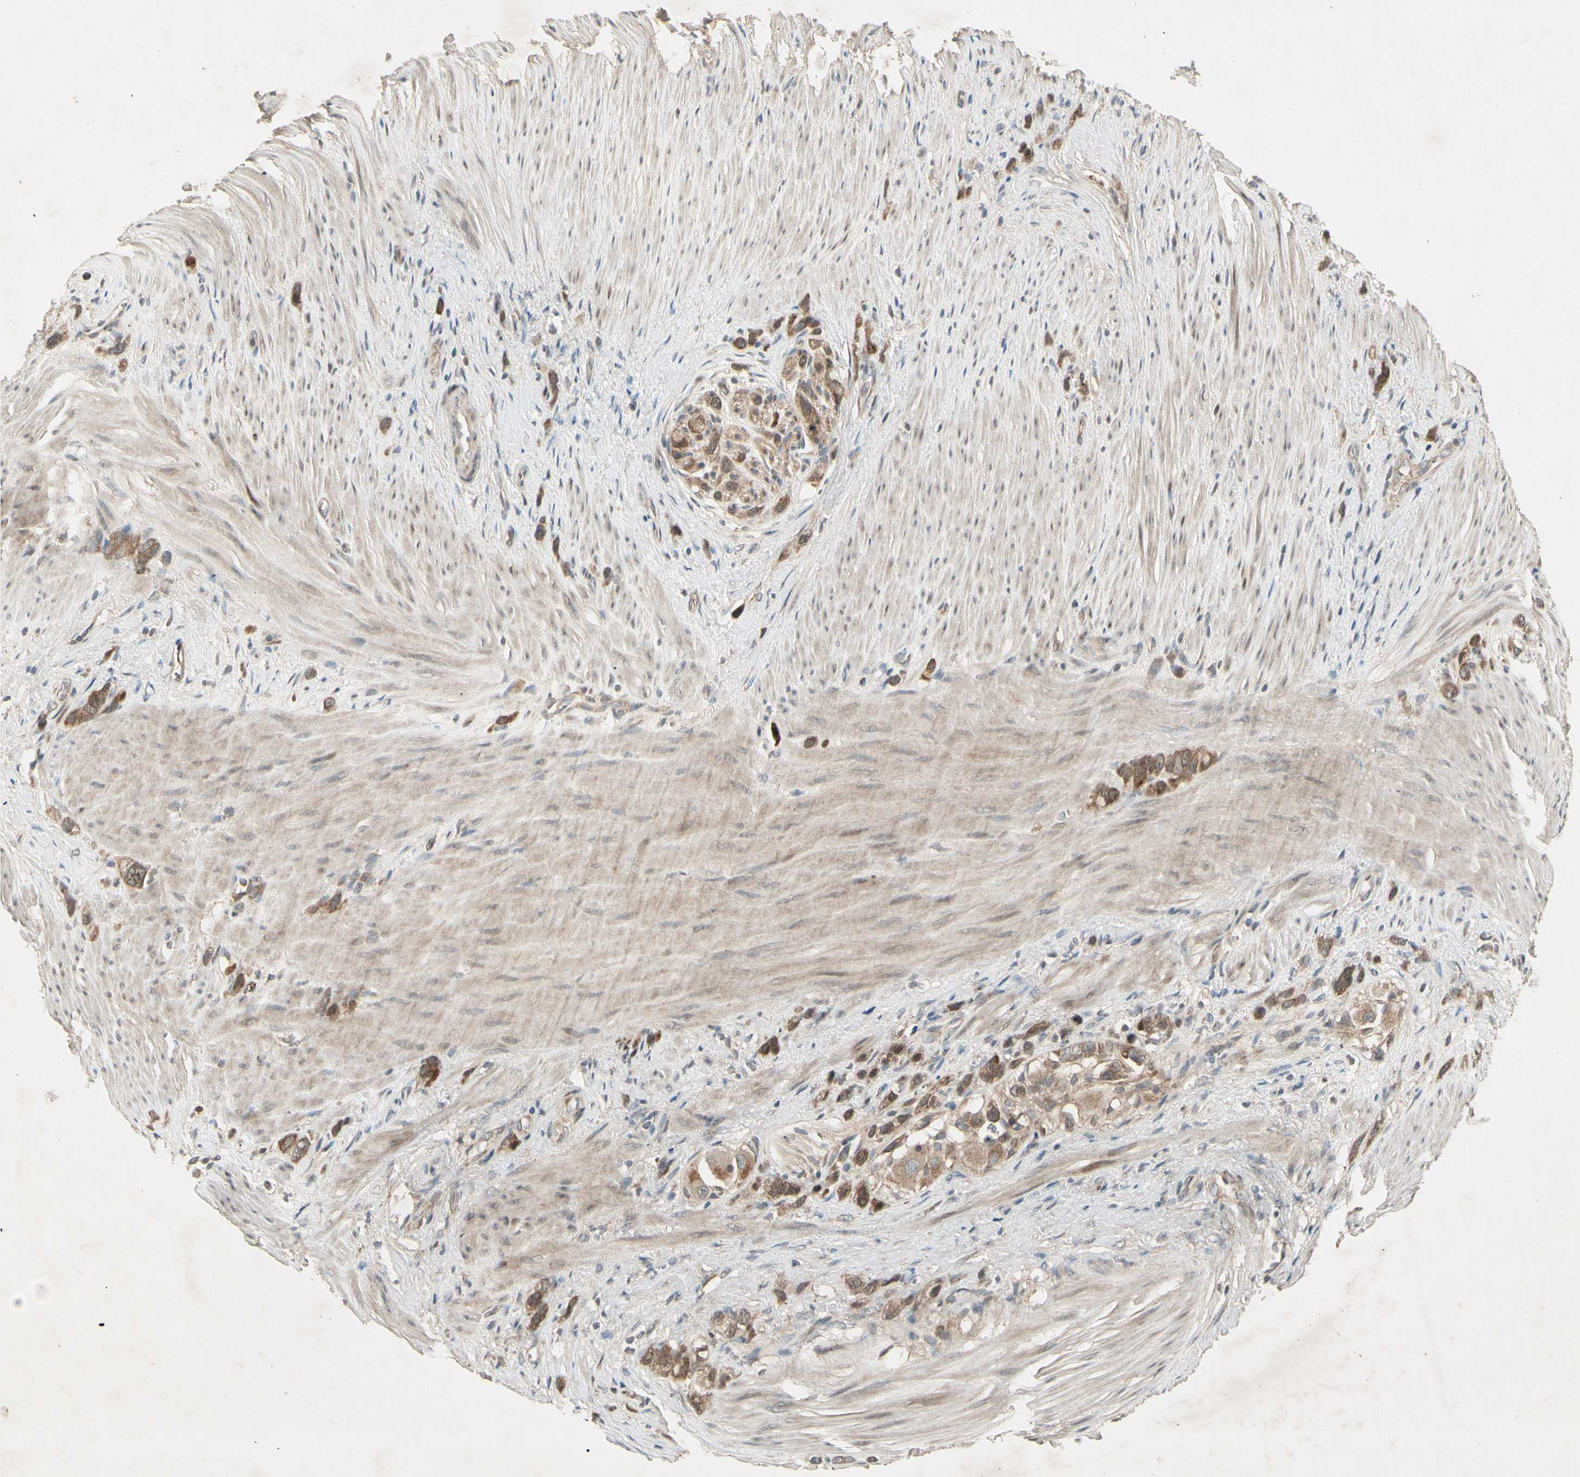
{"staining": {"intensity": "moderate", "quantity": ">75%", "location": "cytoplasmic/membranous"}, "tissue": "stomach cancer", "cell_type": "Tumor cells", "image_type": "cancer", "snomed": [{"axis": "morphology", "description": "Normal tissue, NOS"}, {"axis": "morphology", "description": "Adenocarcinoma, NOS"}, {"axis": "morphology", "description": "Adenocarcinoma, High grade"}, {"axis": "topography", "description": "Stomach, upper"}, {"axis": "topography", "description": "Stomach"}], "caption": "Human stomach cancer (adenocarcinoma) stained with a brown dye exhibits moderate cytoplasmic/membranous positive staining in approximately >75% of tumor cells.", "gene": "FHDC1", "patient": {"sex": "female", "age": 65}}